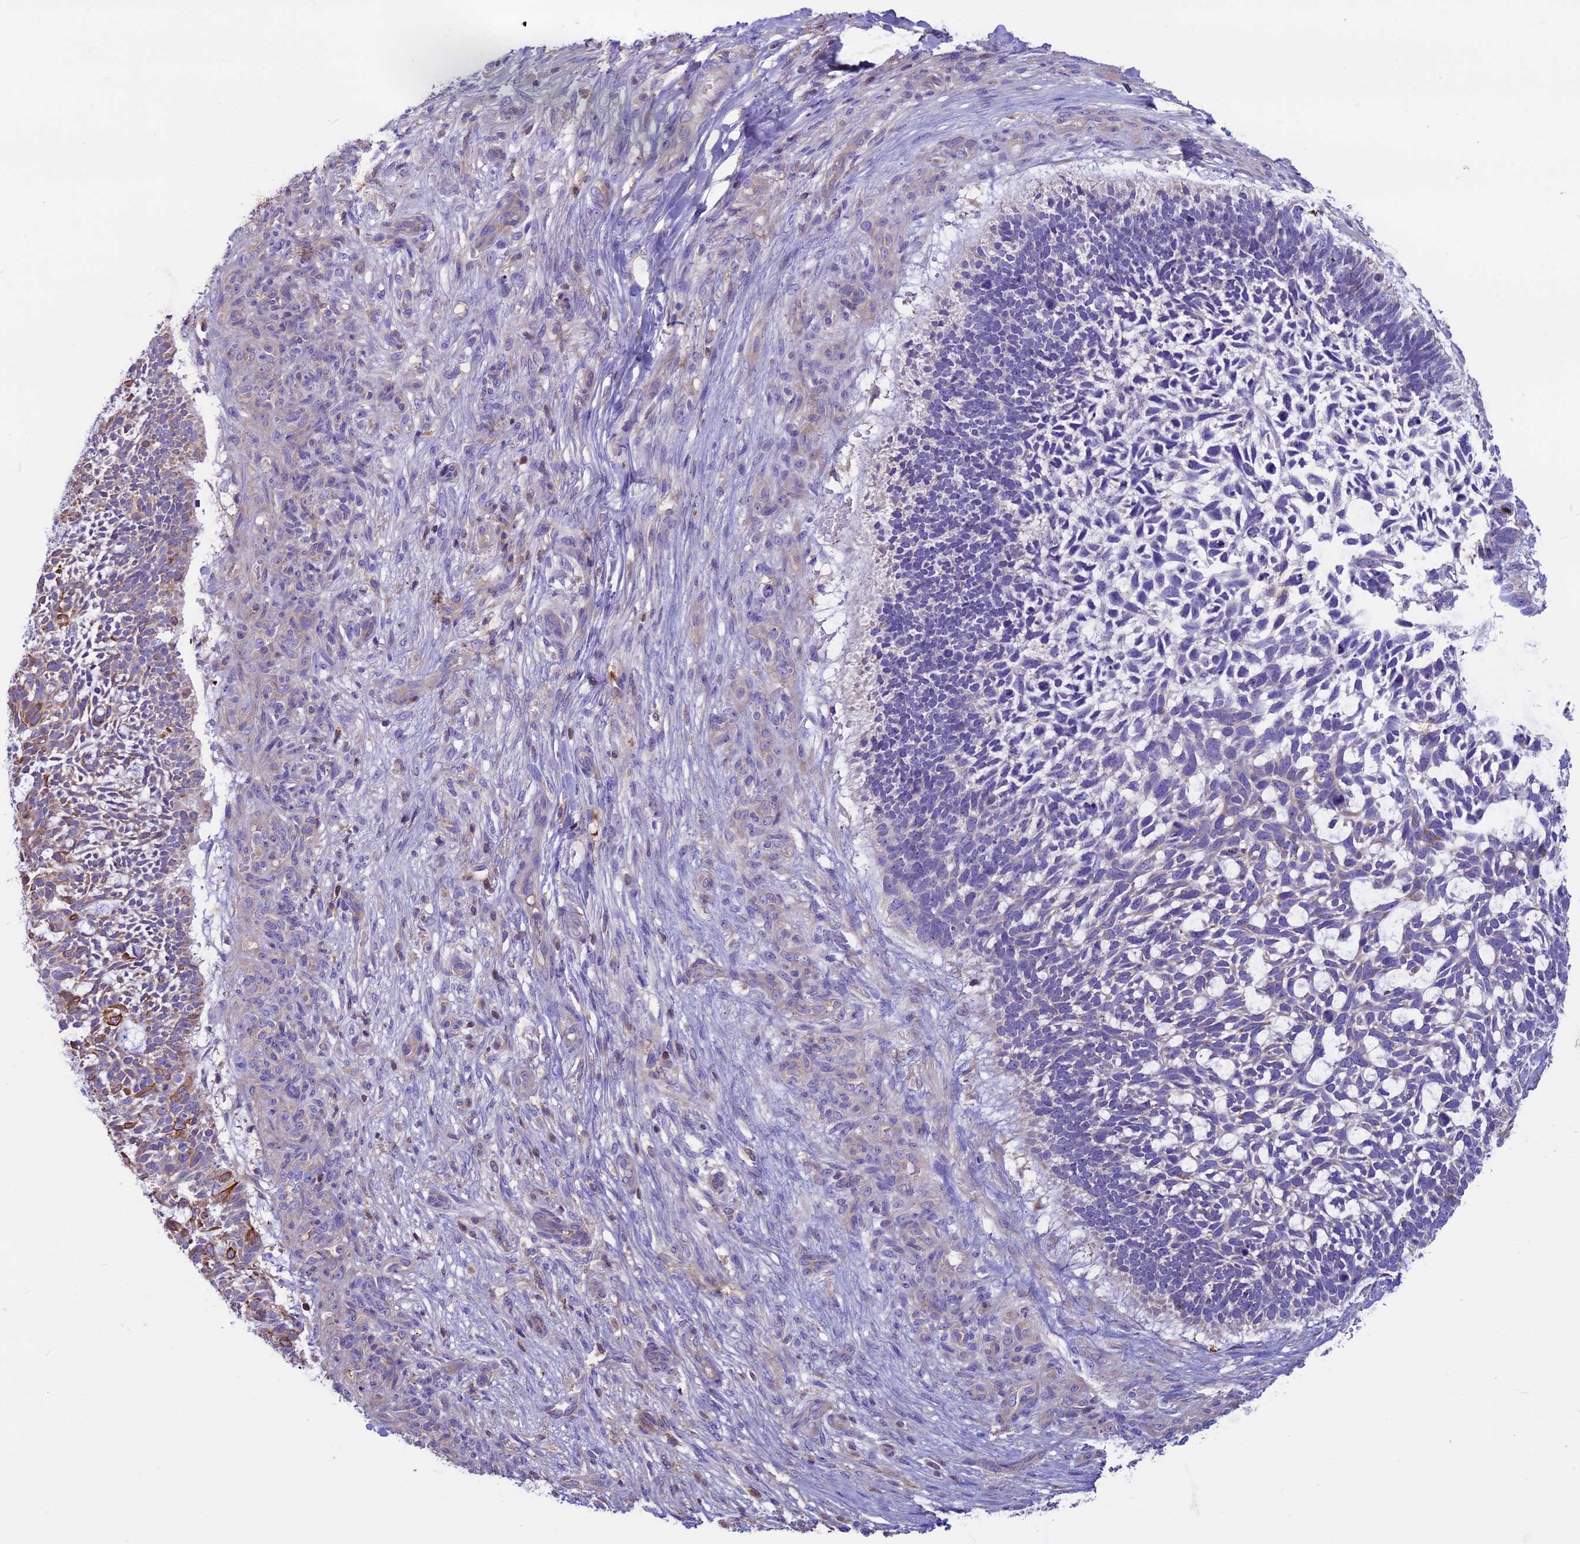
{"staining": {"intensity": "moderate", "quantity": "<25%", "location": "cytoplasmic/membranous"}, "tissue": "skin cancer", "cell_type": "Tumor cells", "image_type": "cancer", "snomed": [{"axis": "morphology", "description": "Basal cell carcinoma"}, {"axis": "topography", "description": "Skin"}], "caption": "Immunohistochemistry (IHC) photomicrograph of human skin cancer stained for a protein (brown), which reveals low levels of moderate cytoplasmic/membranous expression in about <25% of tumor cells.", "gene": "CDAN1", "patient": {"sex": "male", "age": 88}}